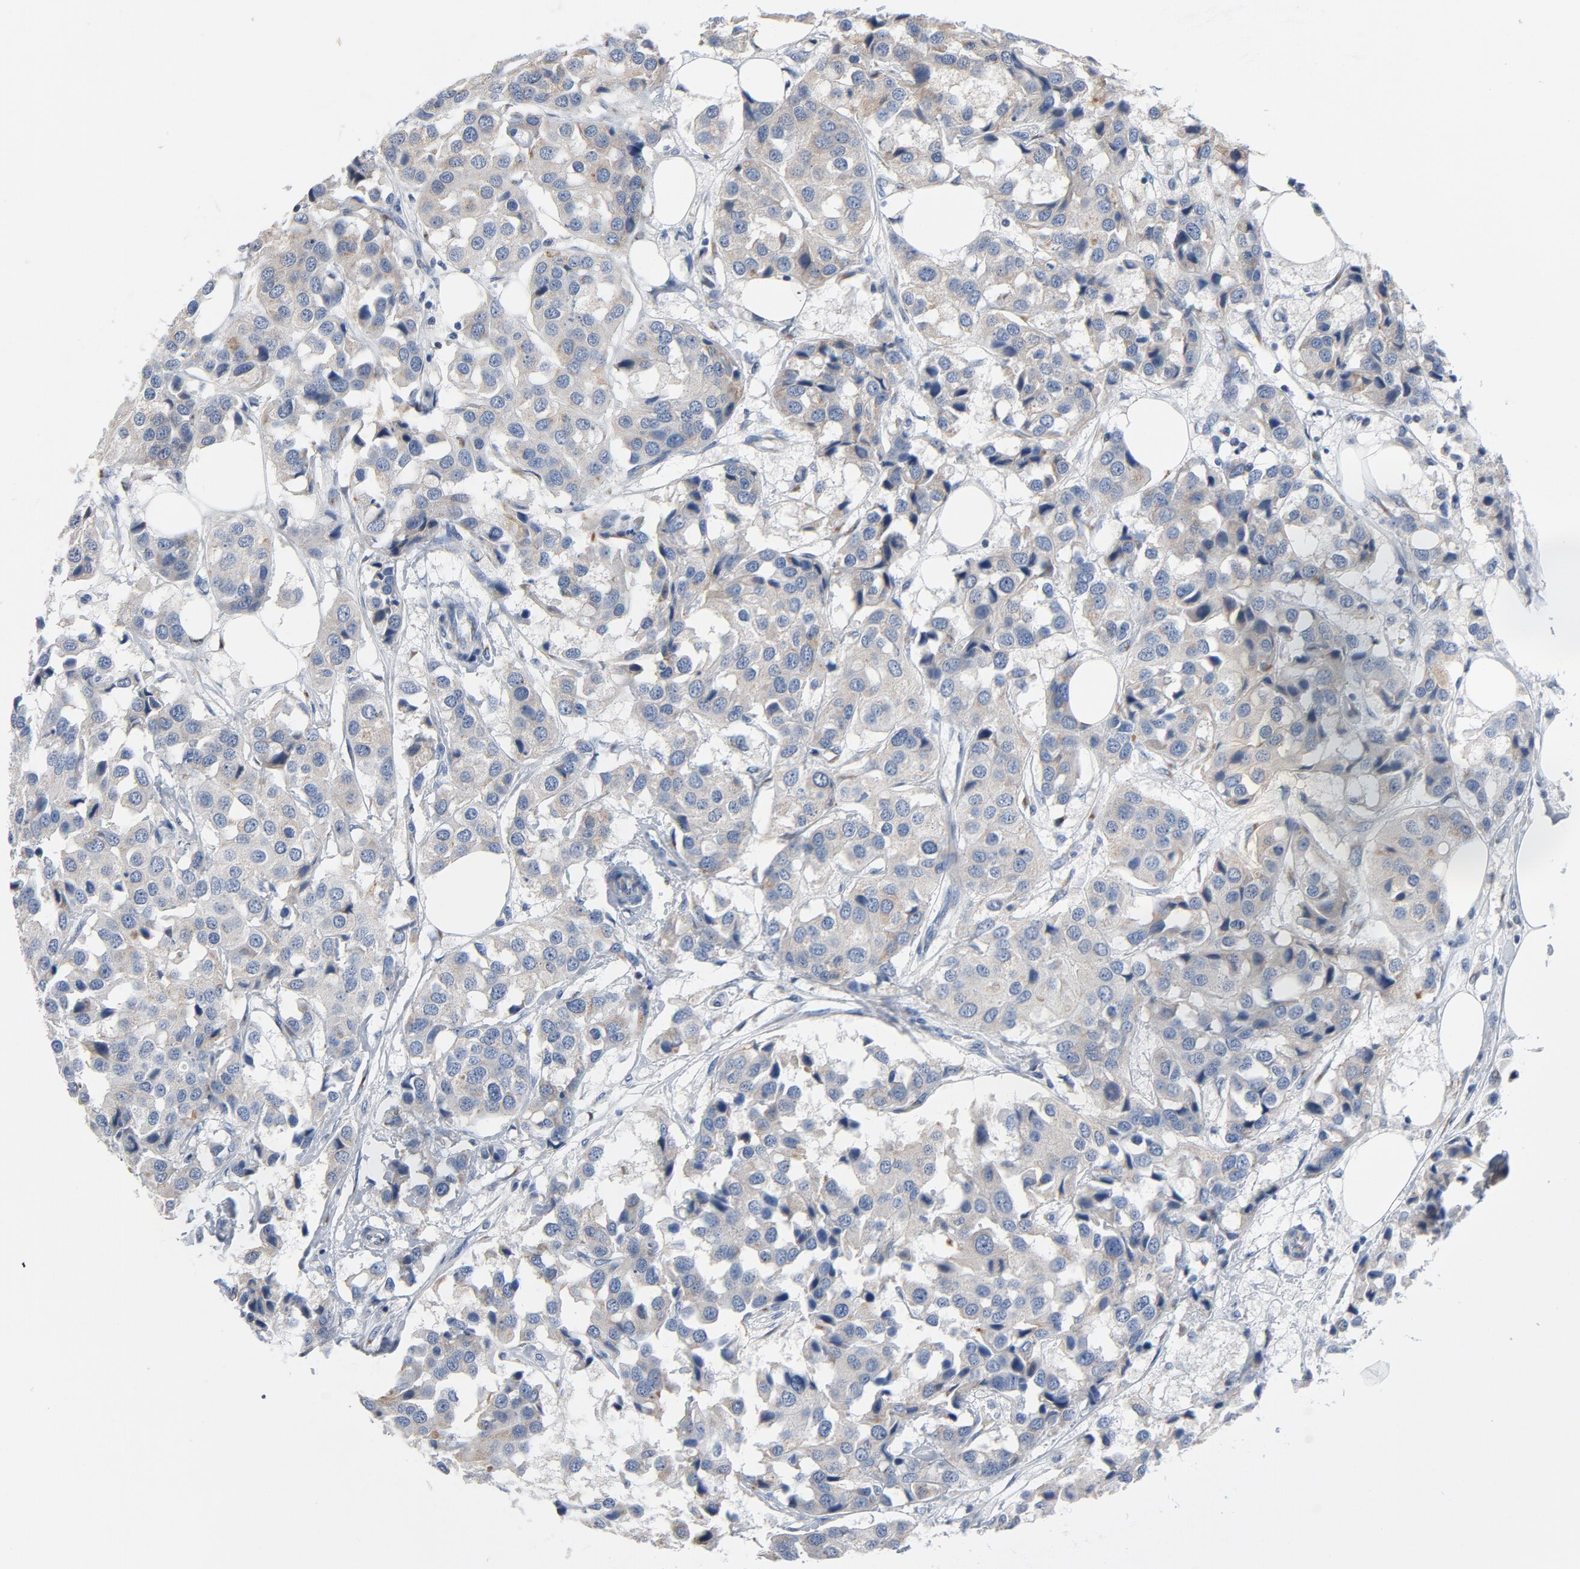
{"staining": {"intensity": "weak", "quantity": ">75%", "location": "cytoplasmic/membranous"}, "tissue": "breast cancer", "cell_type": "Tumor cells", "image_type": "cancer", "snomed": [{"axis": "morphology", "description": "Duct carcinoma"}, {"axis": "topography", "description": "Breast"}], "caption": "IHC image of neoplastic tissue: breast cancer (infiltrating ductal carcinoma) stained using immunohistochemistry (IHC) demonstrates low levels of weak protein expression localized specifically in the cytoplasmic/membranous of tumor cells, appearing as a cytoplasmic/membranous brown color.", "gene": "YIPF6", "patient": {"sex": "female", "age": 80}}